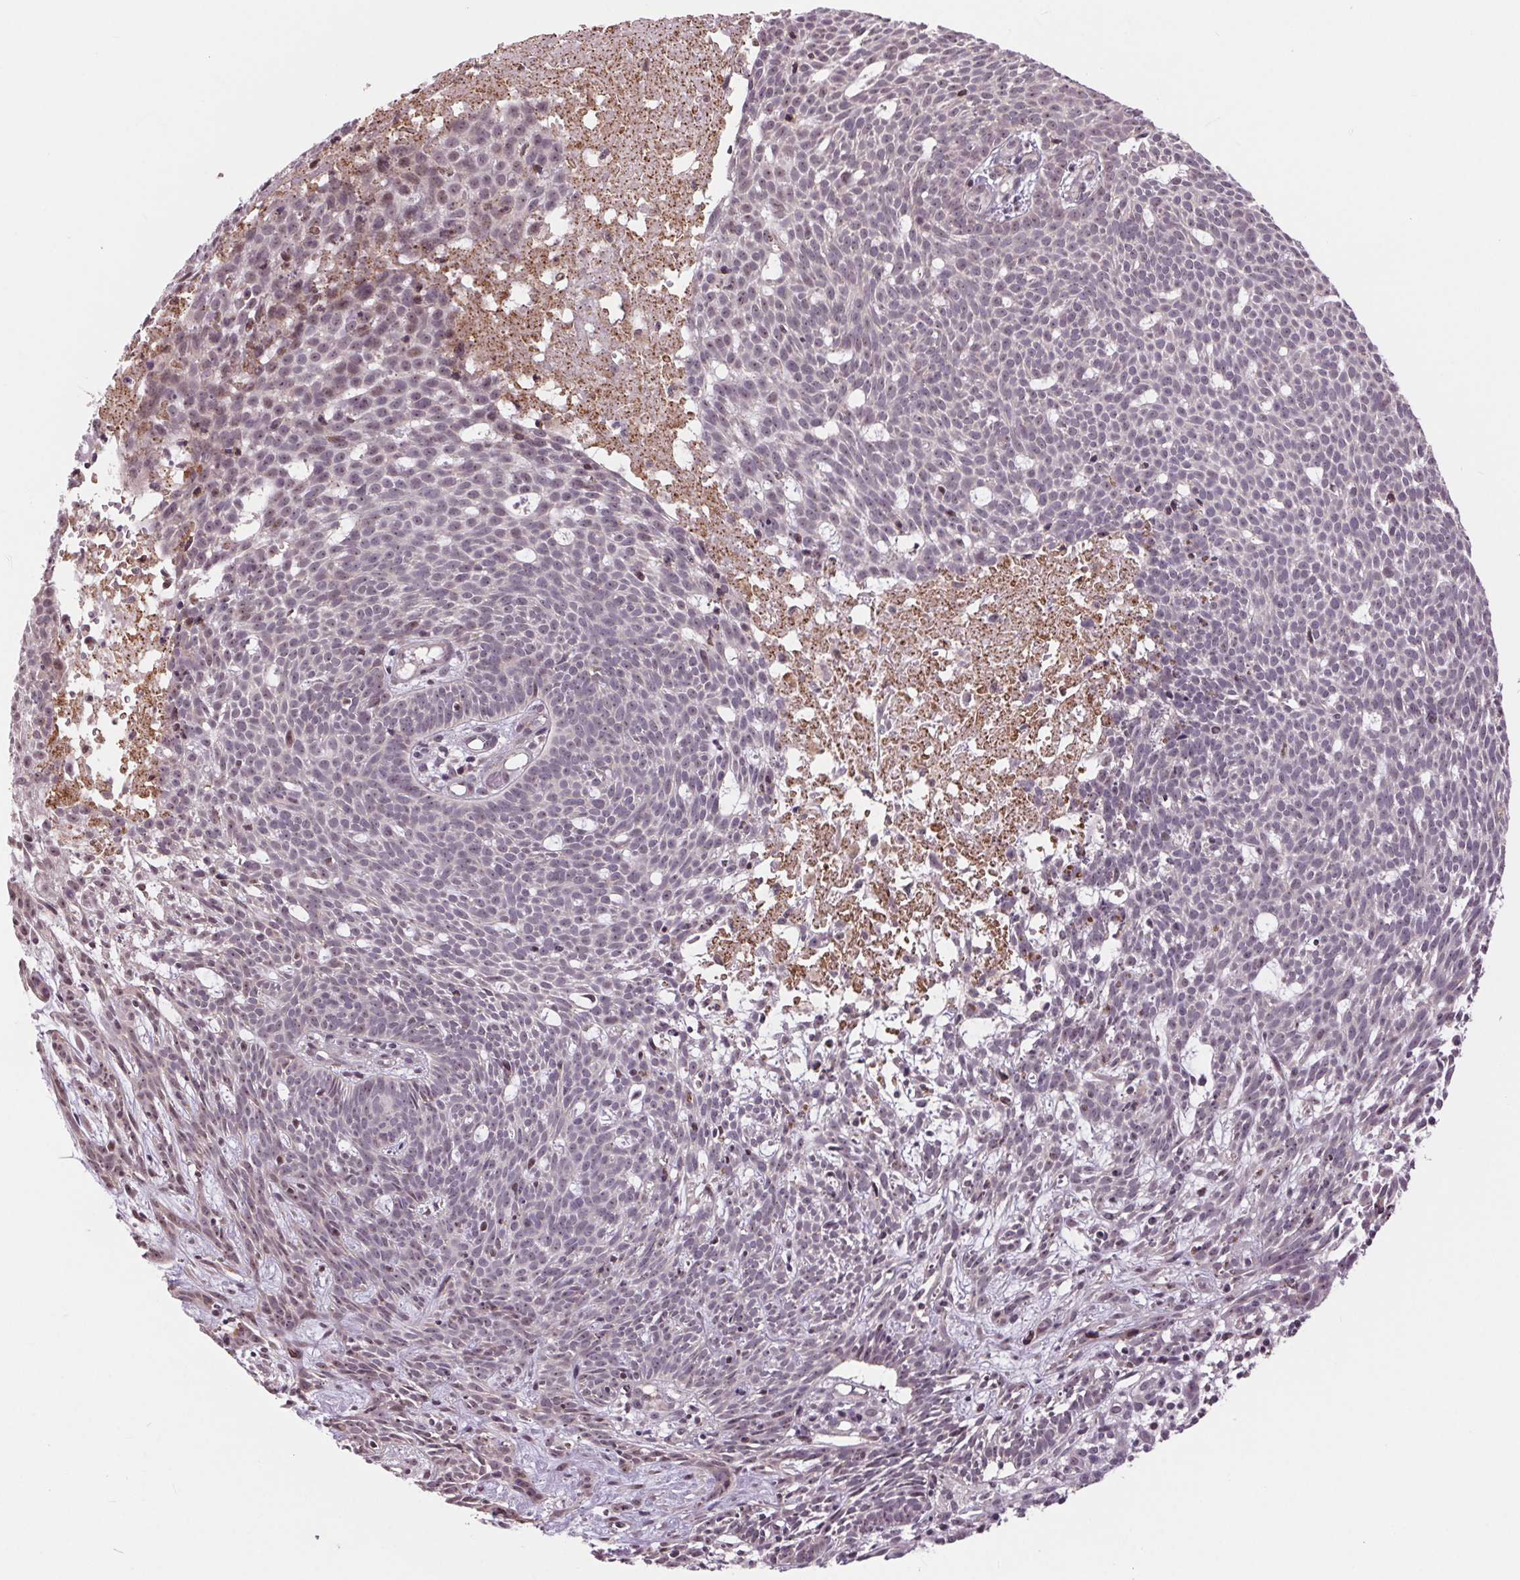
{"staining": {"intensity": "negative", "quantity": "none", "location": "none"}, "tissue": "skin cancer", "cell_type": "Tumor cells", "image_type": "cancer", "snomed": [{"axis": "morphology", "description": "Basal cell carcinoma"}, {"axis": "topography", "description": "Skin"}], "caption": "Tumor cells are negative for brown protein staining in skin cancer (basal cell carcinoma).", "gene": "CHMP4B", "patient": {"sex": "male", "age": 59}}